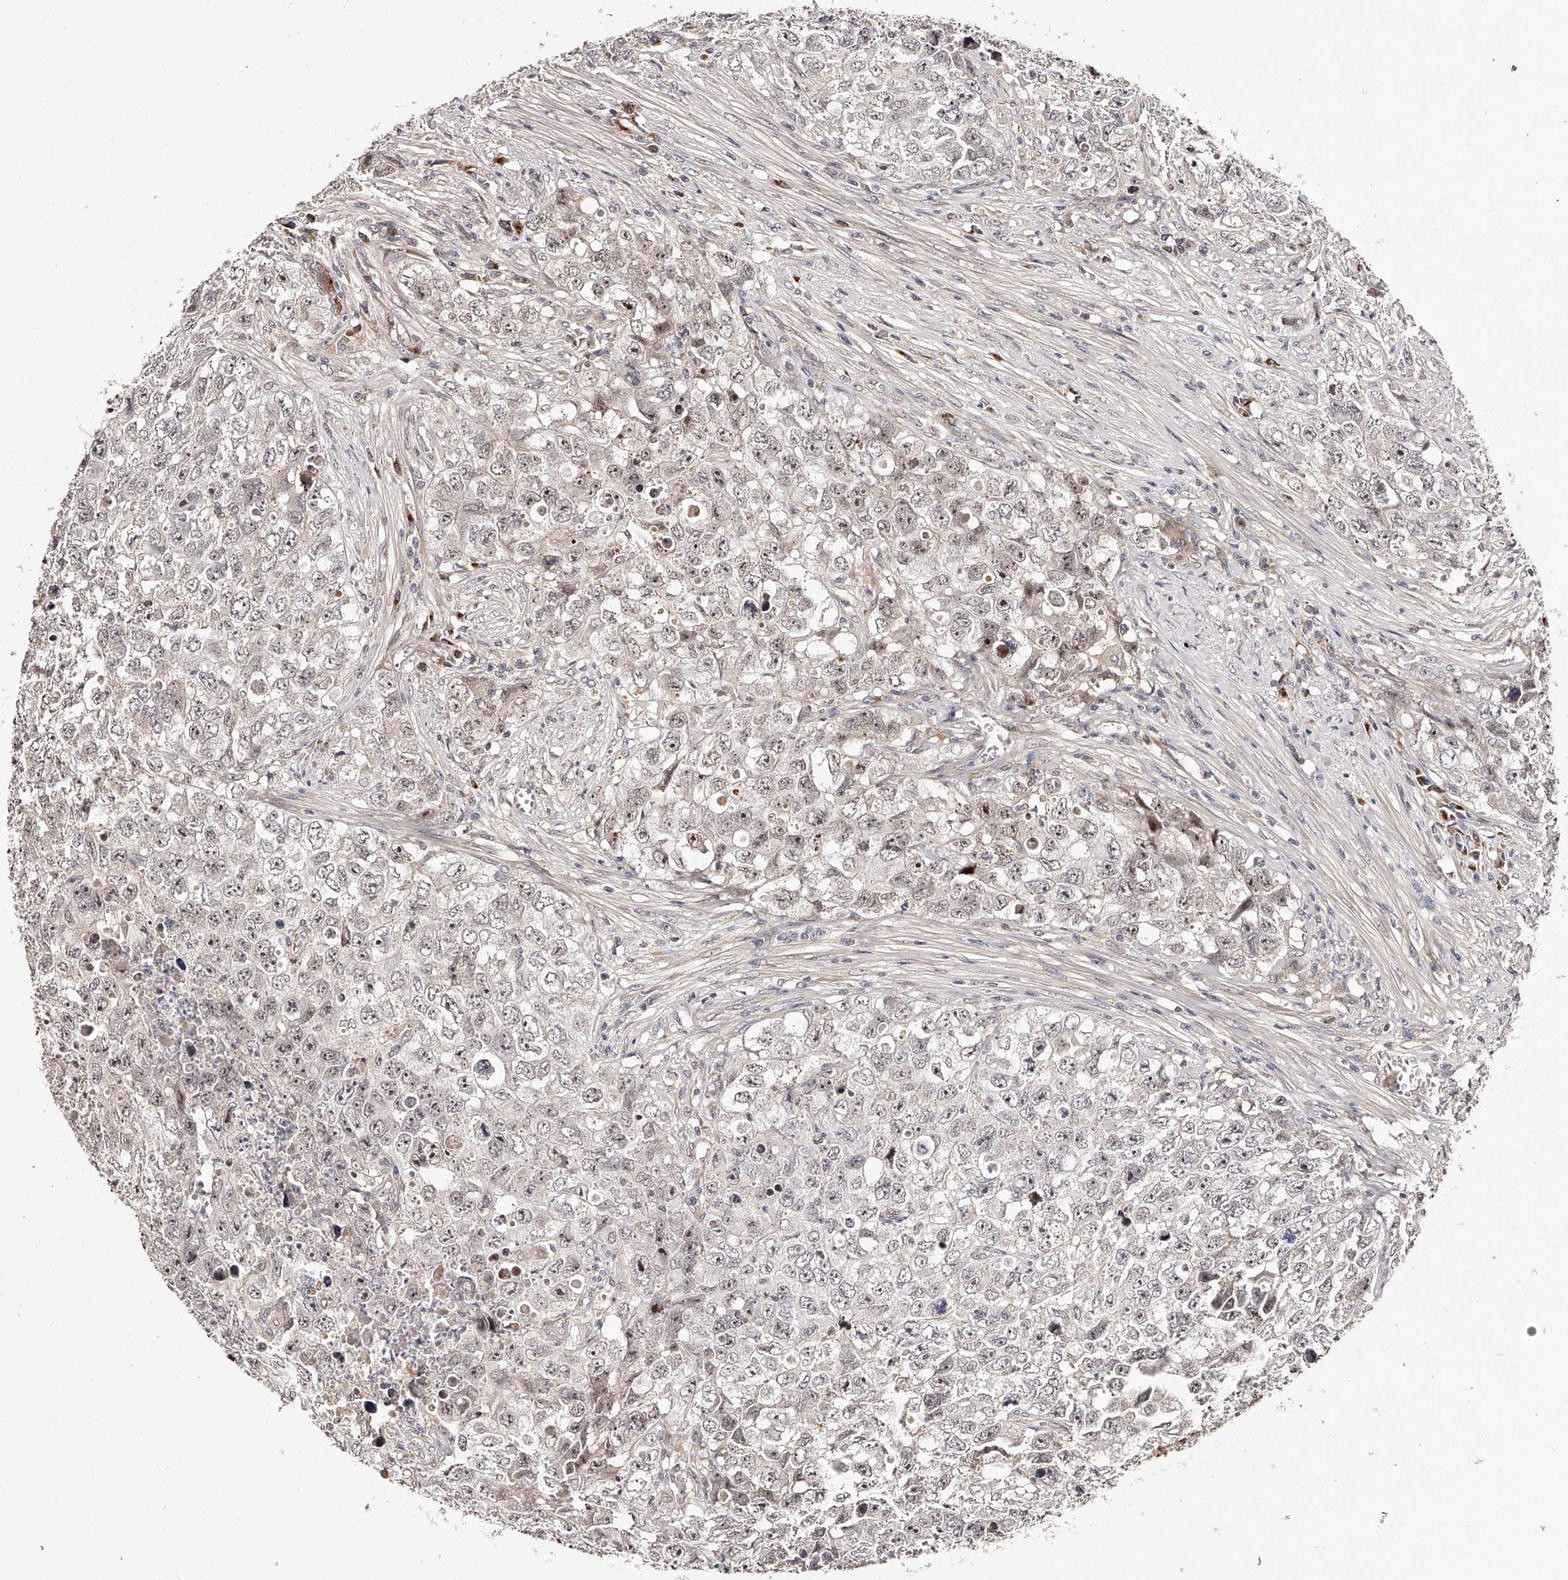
{"staining": {"intensity": "weak", "quantity": "25%-75%", "location": "cytoplasmic/membranous,nuclear"}, "tissue": "testis cancer", "cell_type": "Tumor cells", "image_type": "cancer", "snomed": [{"axis": "morphology", "description": "Seminoma, NOS"}, {"axis": "morphology", "description": "Carcinoma, Embryonal, NOS"}, {"axis": "topography", "description": "Testis"}], "caption": "Immunohistochemistry (IHC) image of neoplastic tissue: testis embryonal carcinoma stained using immunohistochemistry reveals low levels of weak protein expression localized specifically in the cytoplasmic/membranous and nuclear of tumor cells, appearing as a cytoplasmic/membranous and nuclear brown color.", "gene": "ZNF502", "patient": {"sex": "male", "age": 43}}